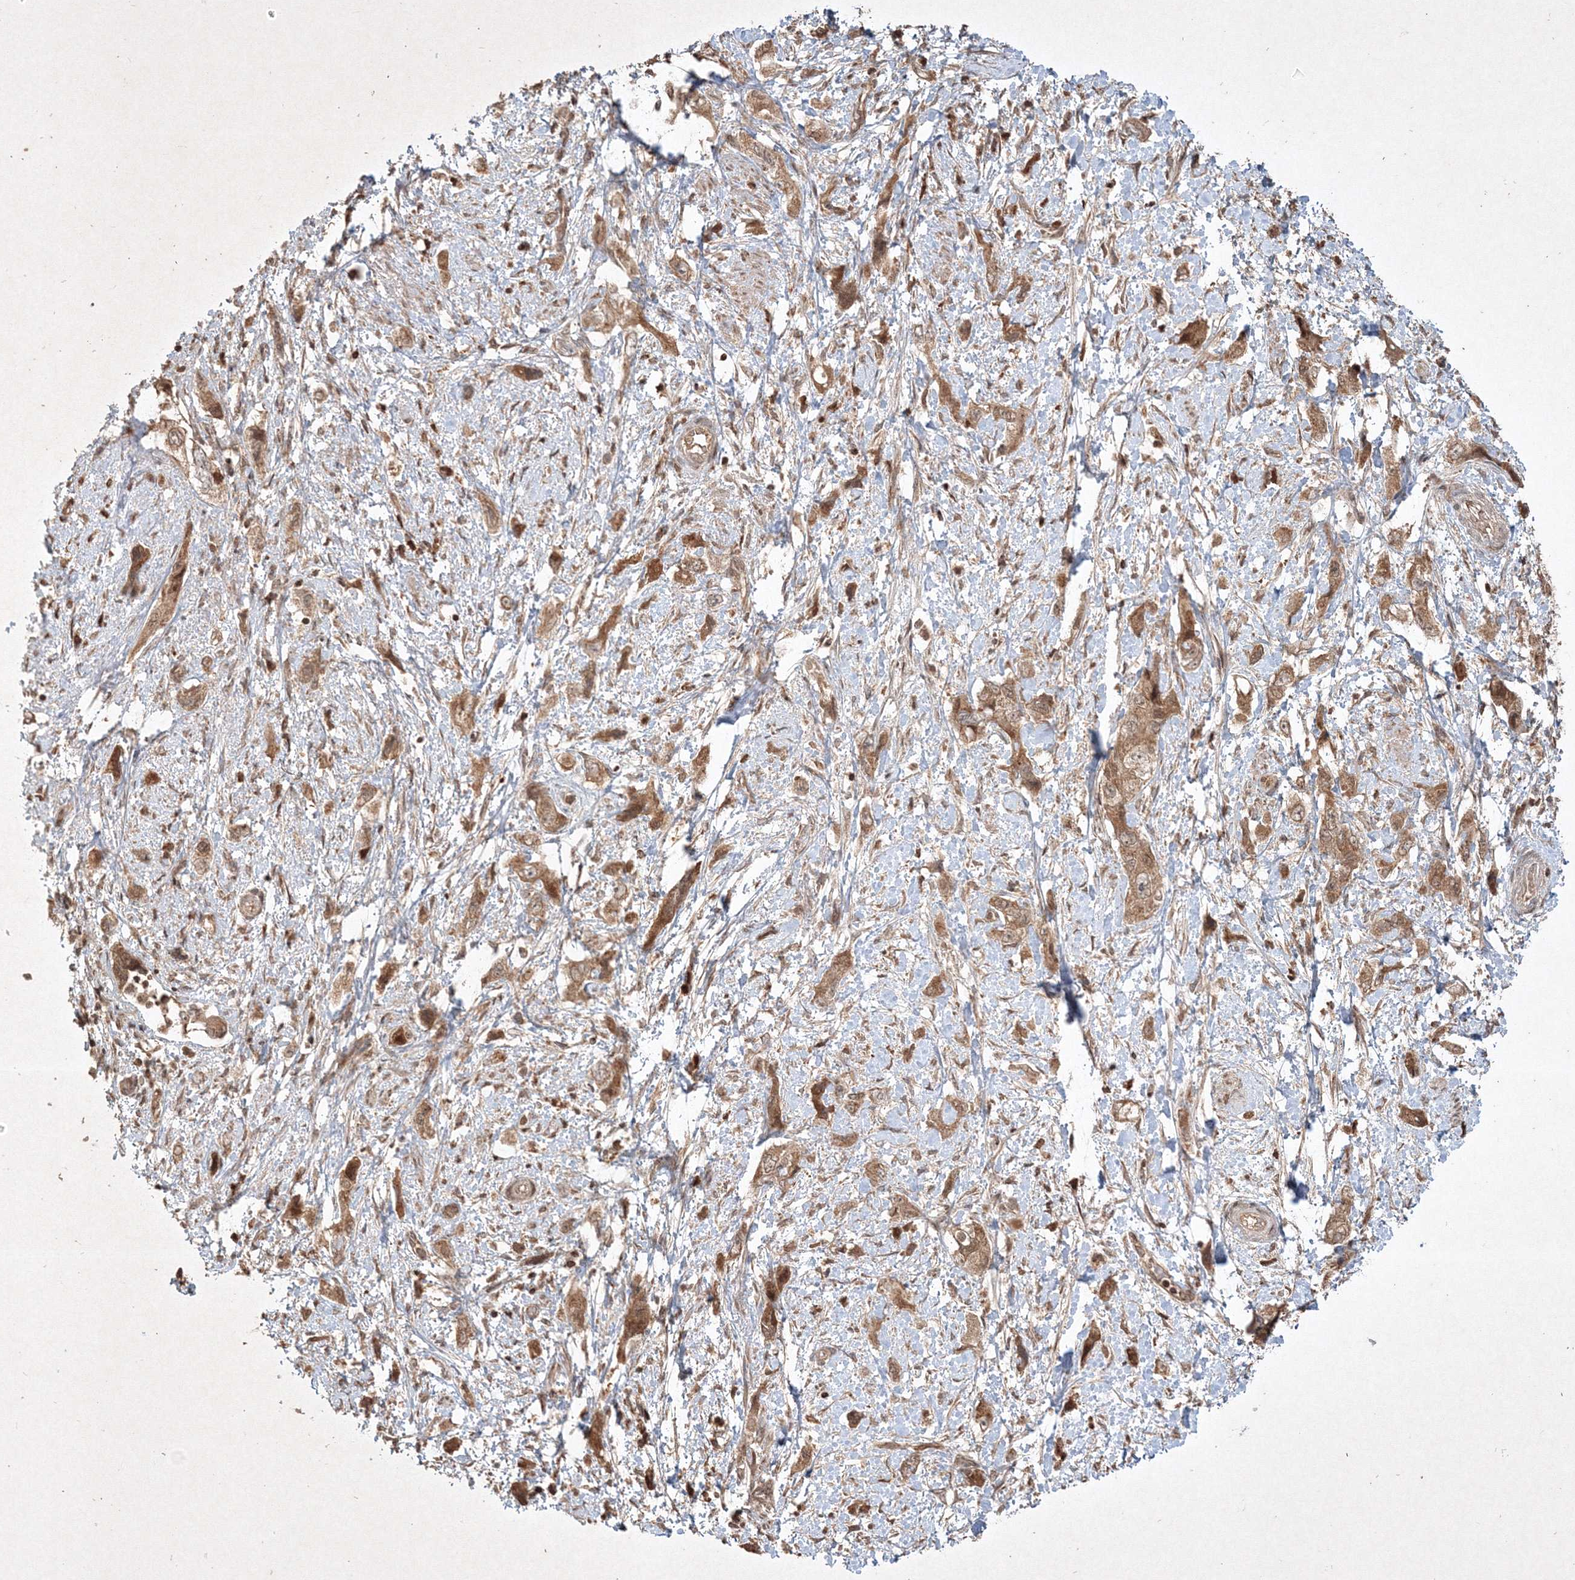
{"staining": {"intensity": "moderate", "quantity": ">75%", "location": "cytoplasmic/membranous"}, "tissue": "pancreatic cancer", "cell_type": "Tumor cells", "image_type": "cancer", "snomed": [{"axis": "morphology", "description": "Adenocarcinoma, NOS"}, {"axis": "topography", "description": "Pancreas"}], "caption": "Immunohistochemical staining of pancreatic cancer exhibits medium levels of moderate cytoplasmic/membranous protein expression in approximately >75% of tumor cells.", "gene": "PLTP", "patient": {"sex": "female", "age": 73}}